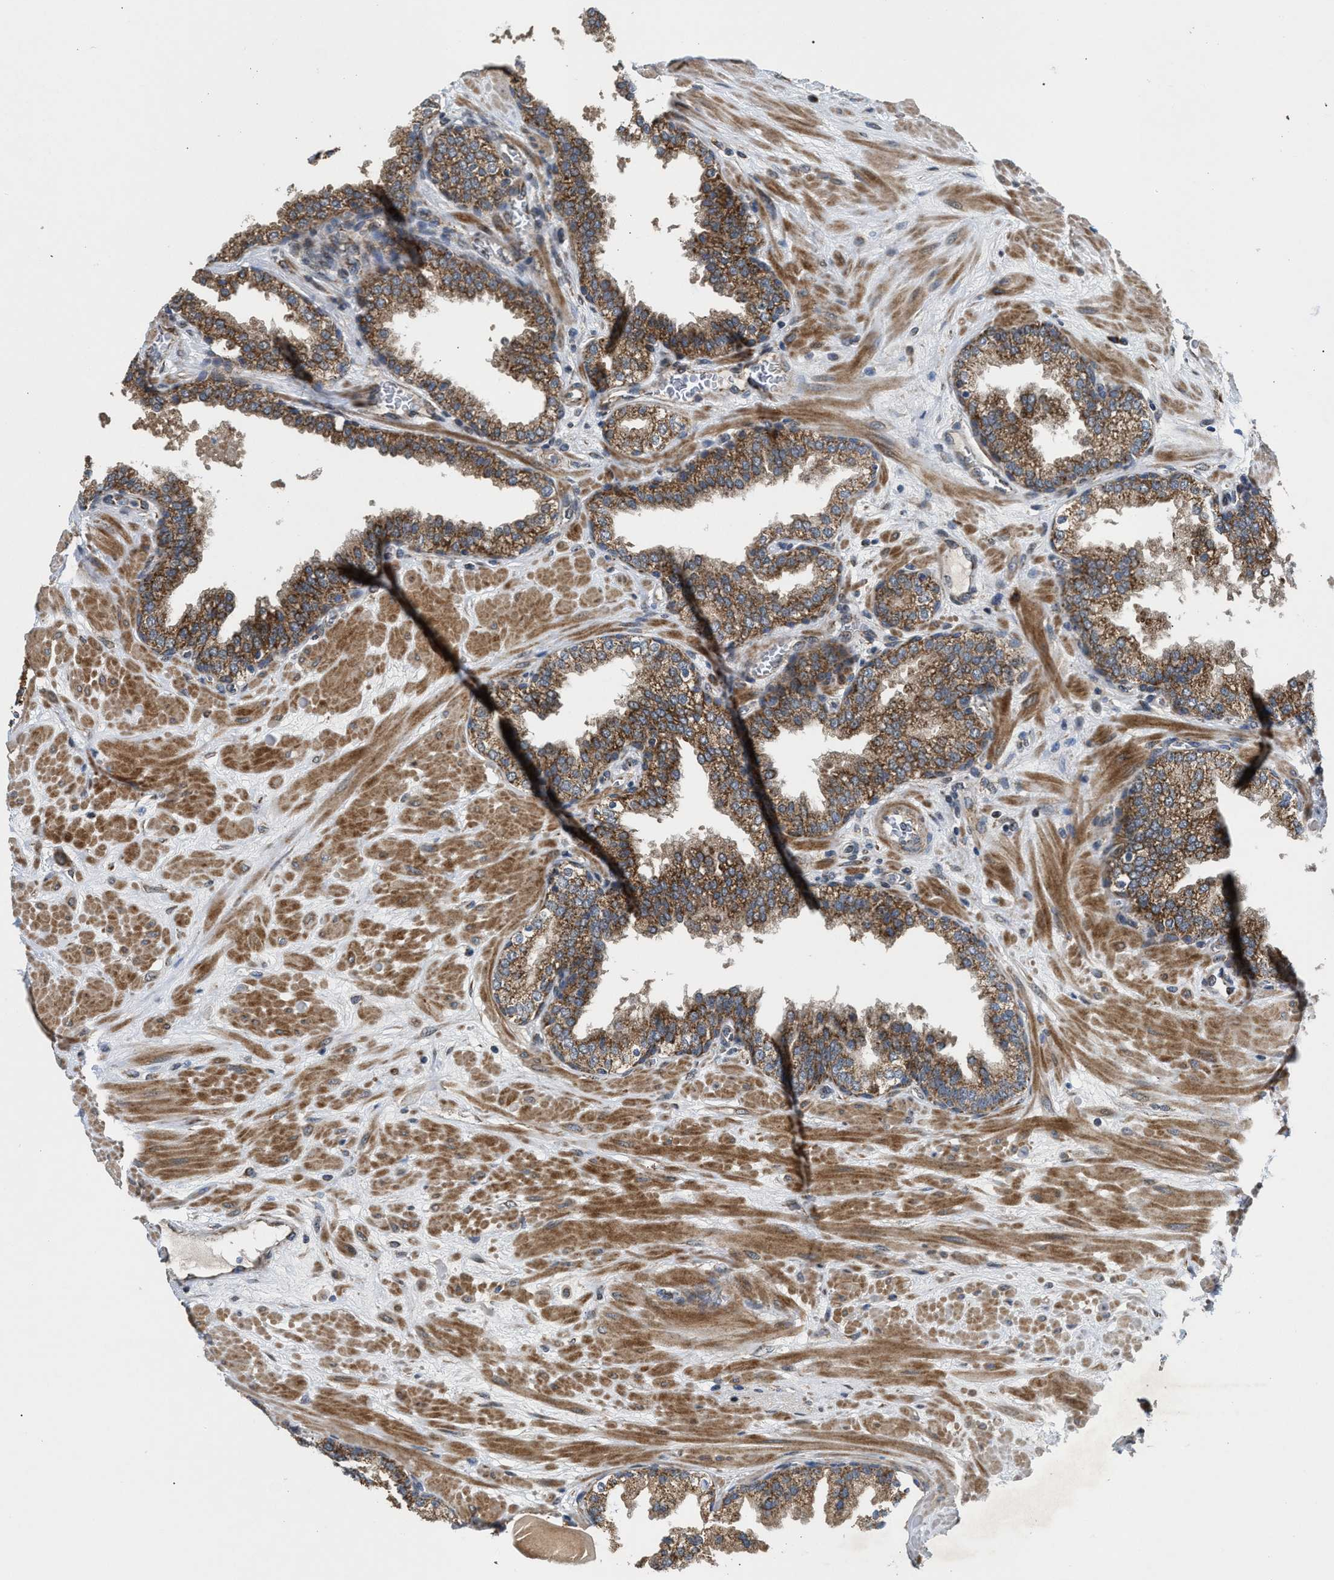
{"staining": {"intensity": "moderate", "quantity": ">75%", "location": "cytoplasmic/membranous"}, "tissue": "prostate", "cell_type": "Glandular cells", "image_type": "normal", "snomed": [{"axis": "morphology", "description": "Normal tissue, NOS"}, {"axis": "topography", "description": "Prostate"}], "caption": "High-magnification brightfield microscopy of normal prostate stained with DAB (3,3'-diaminobenzidine) (brown) and counterstained with hematoxylin (blue). glandular cells exhibit moderate cytoplasmic/membranous positivity is present in about>75% of cells.", "gene": "TACO1", "patient": {"sex": "male", "age": 51}}